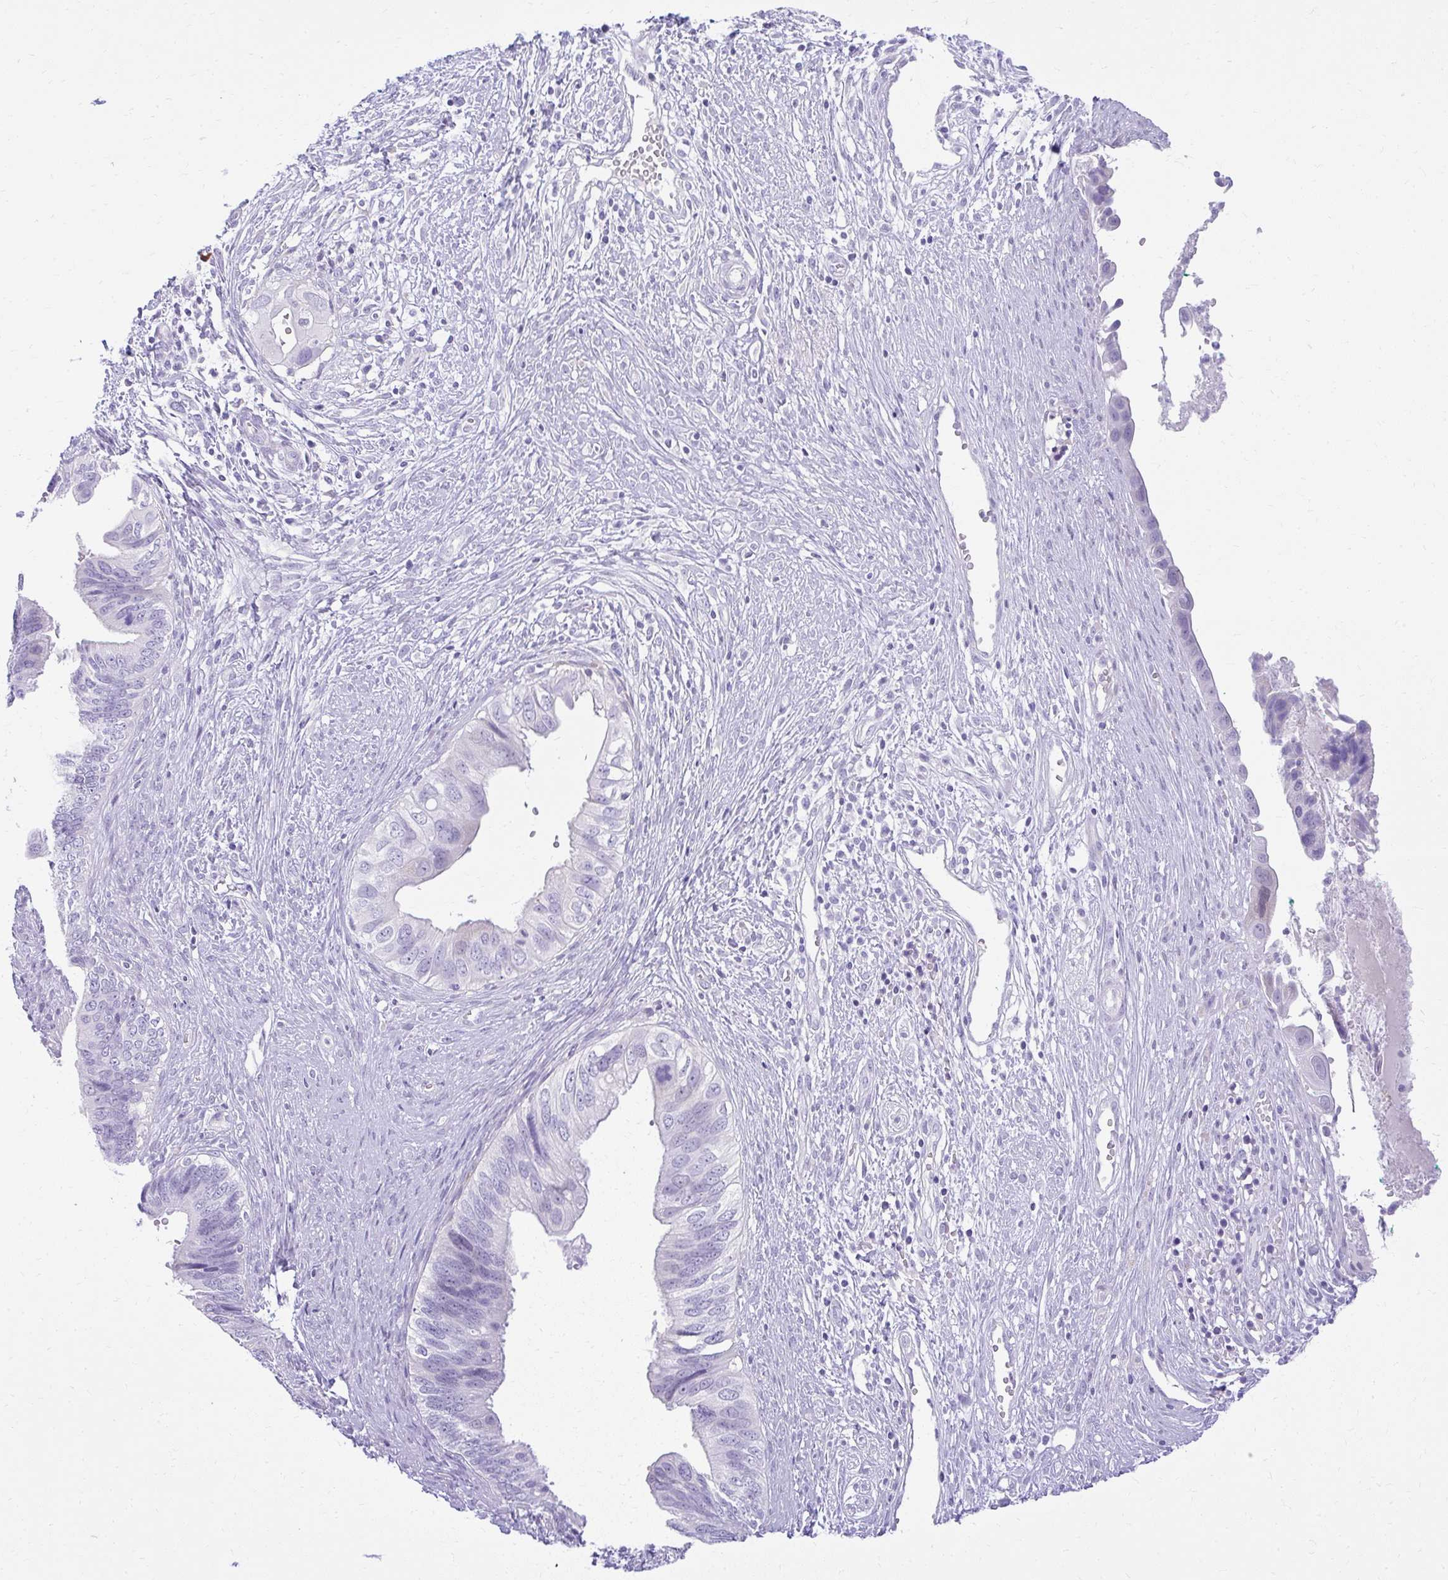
{"staining": {"intensity": "negative", "quantity": "none", "location": "none"}, "tissue": "cervical cancer", "cell_type": "Tumor cells", "image_type": "cancer", "snomed": [{"axis": "morphology", "description": "Adenocarcinoma, NOS"}, {"axis": "topography", "description": "Cervix"}], "caption": "This is a histopathology image of immunohistochemistry (IHC) staining of cervical cancer, which shows no expression in tumor cells.", "gene": "PRAP1", "patient": {"sex": "female", "age": 42}}